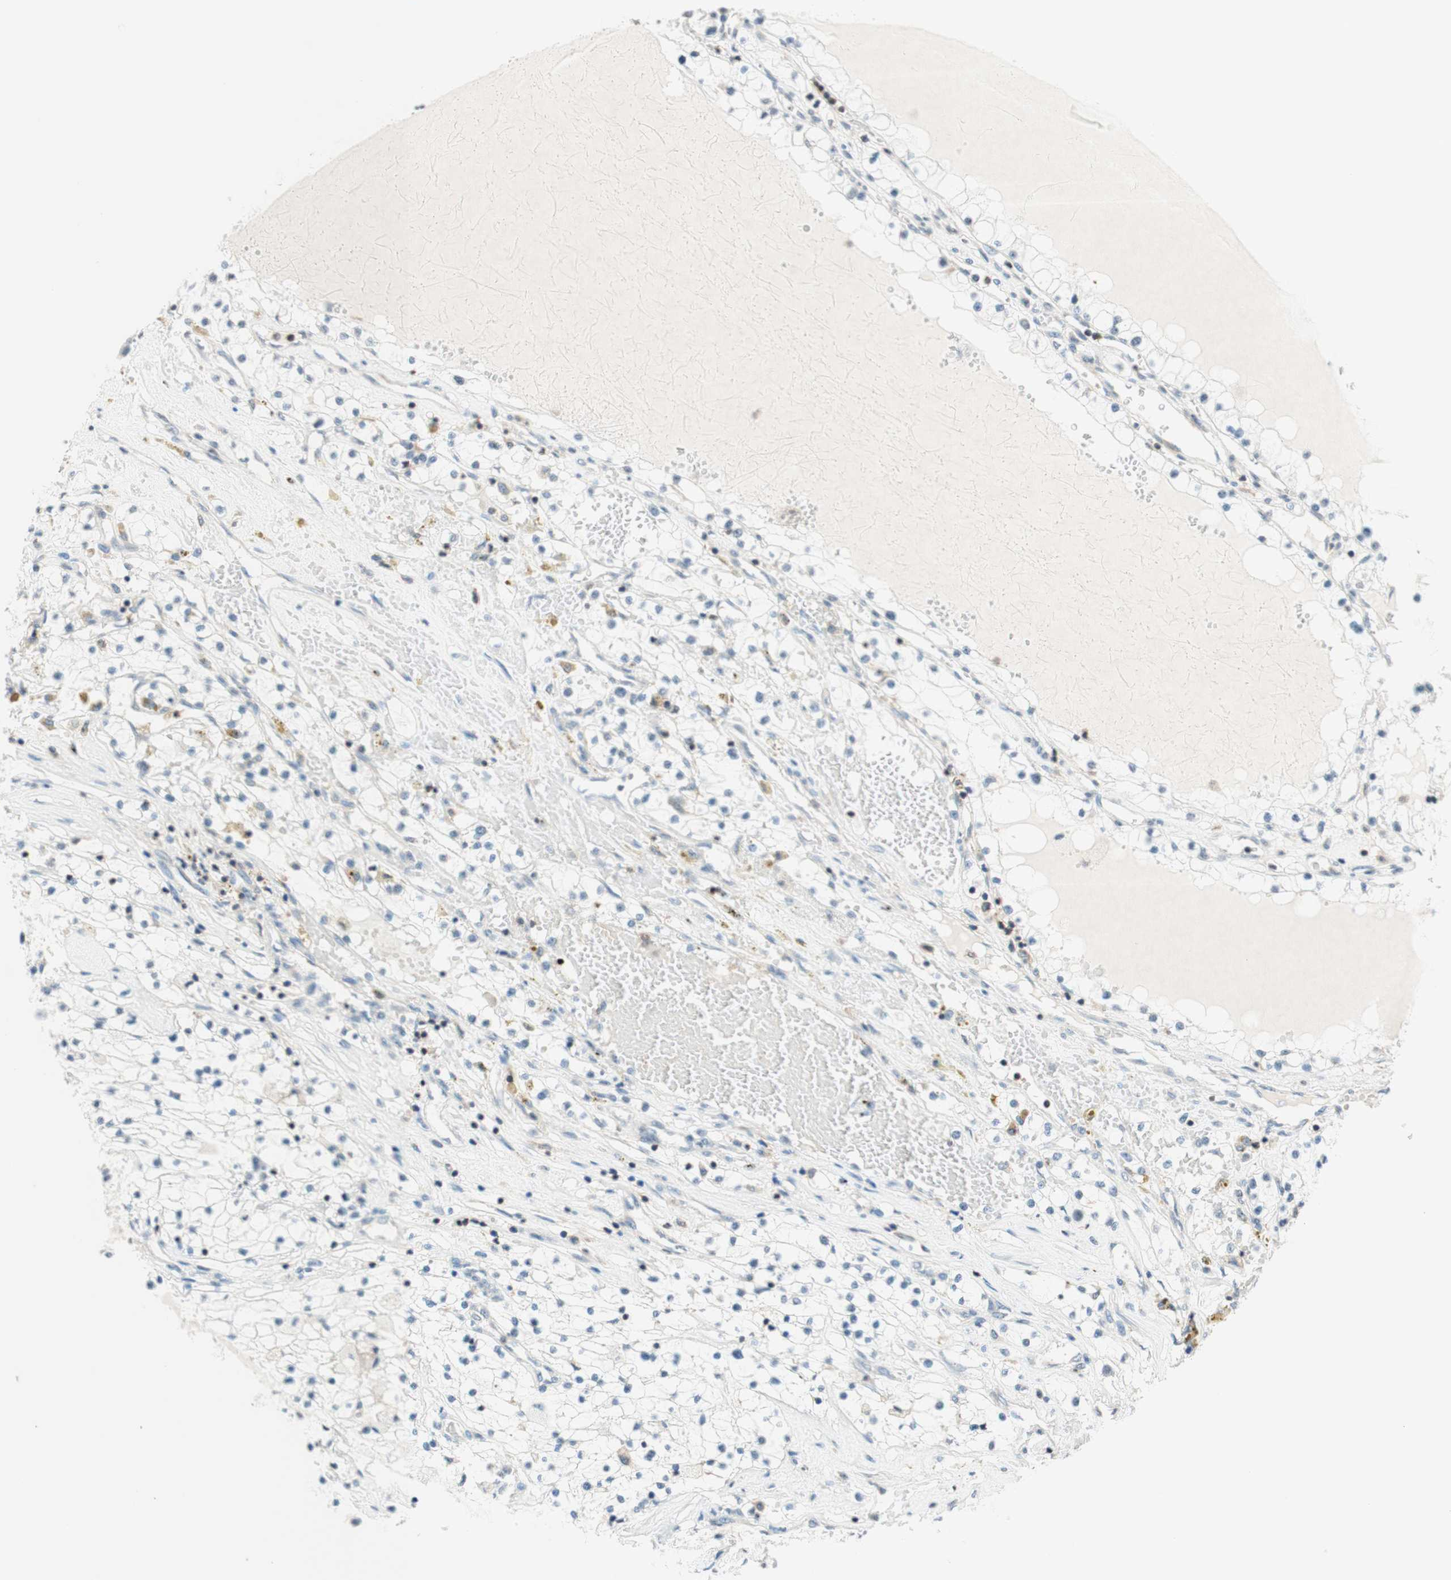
{"staining": {"intensity": "negative", "quantity": "none", "location": "none"}, "tissue": "renal cancer", "cell_type": "Tumor cells", "image_type": "cancer", "snomed": [{"axis": "morphology", "description": "Adenocarcinoma, NOS"}, {"axis": "topography", "description": "Kidney"}], "caption": "Micrograph shows no protein positivity in tumor cells of renal cancer (adenocarcinoma) tissue.", "gene": "WIPF1", "patient": {"sex": "male", "age": 68}}